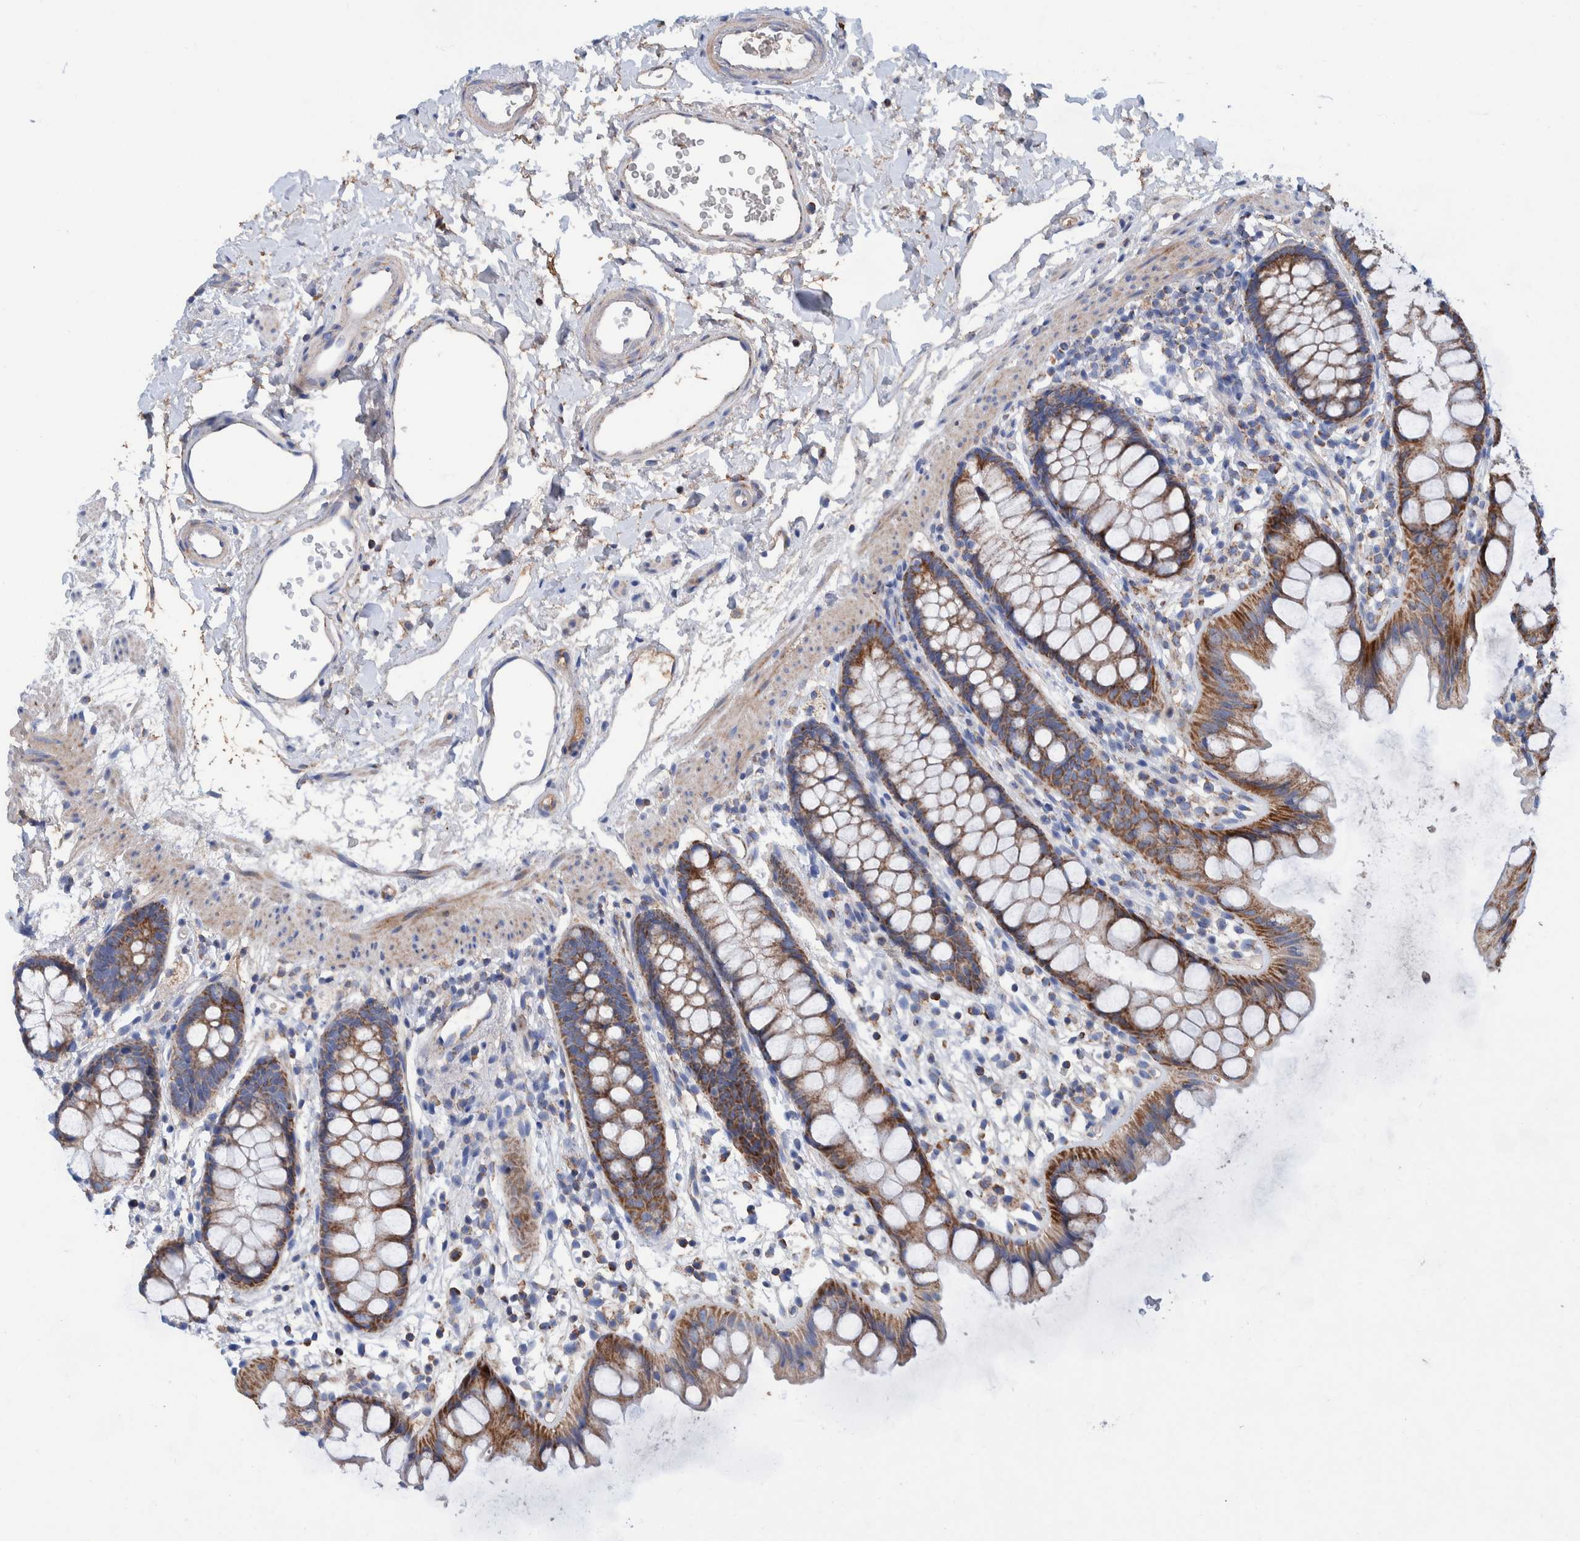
{"staining": {"intensity": "moderate", "quantity": ">75%", "location": "cytoplasmic/membranous"}, "tissue": "rectum", "cell_type": "Glandular cells", "image_type": "normal", "snomed": [{"axis": "morphology", "description": "Normal tissue, NOS"}, {"axis": "topography", "description": "Rectum"}], "caption": "This is an image of immunohistochemistry (IHC) staining of normal rectum, which shows moderate expression in the cytoplasmic/membranous of glandular cells.", "gene": "DECR1", "patient": {"sex": "female", "age": 65}}